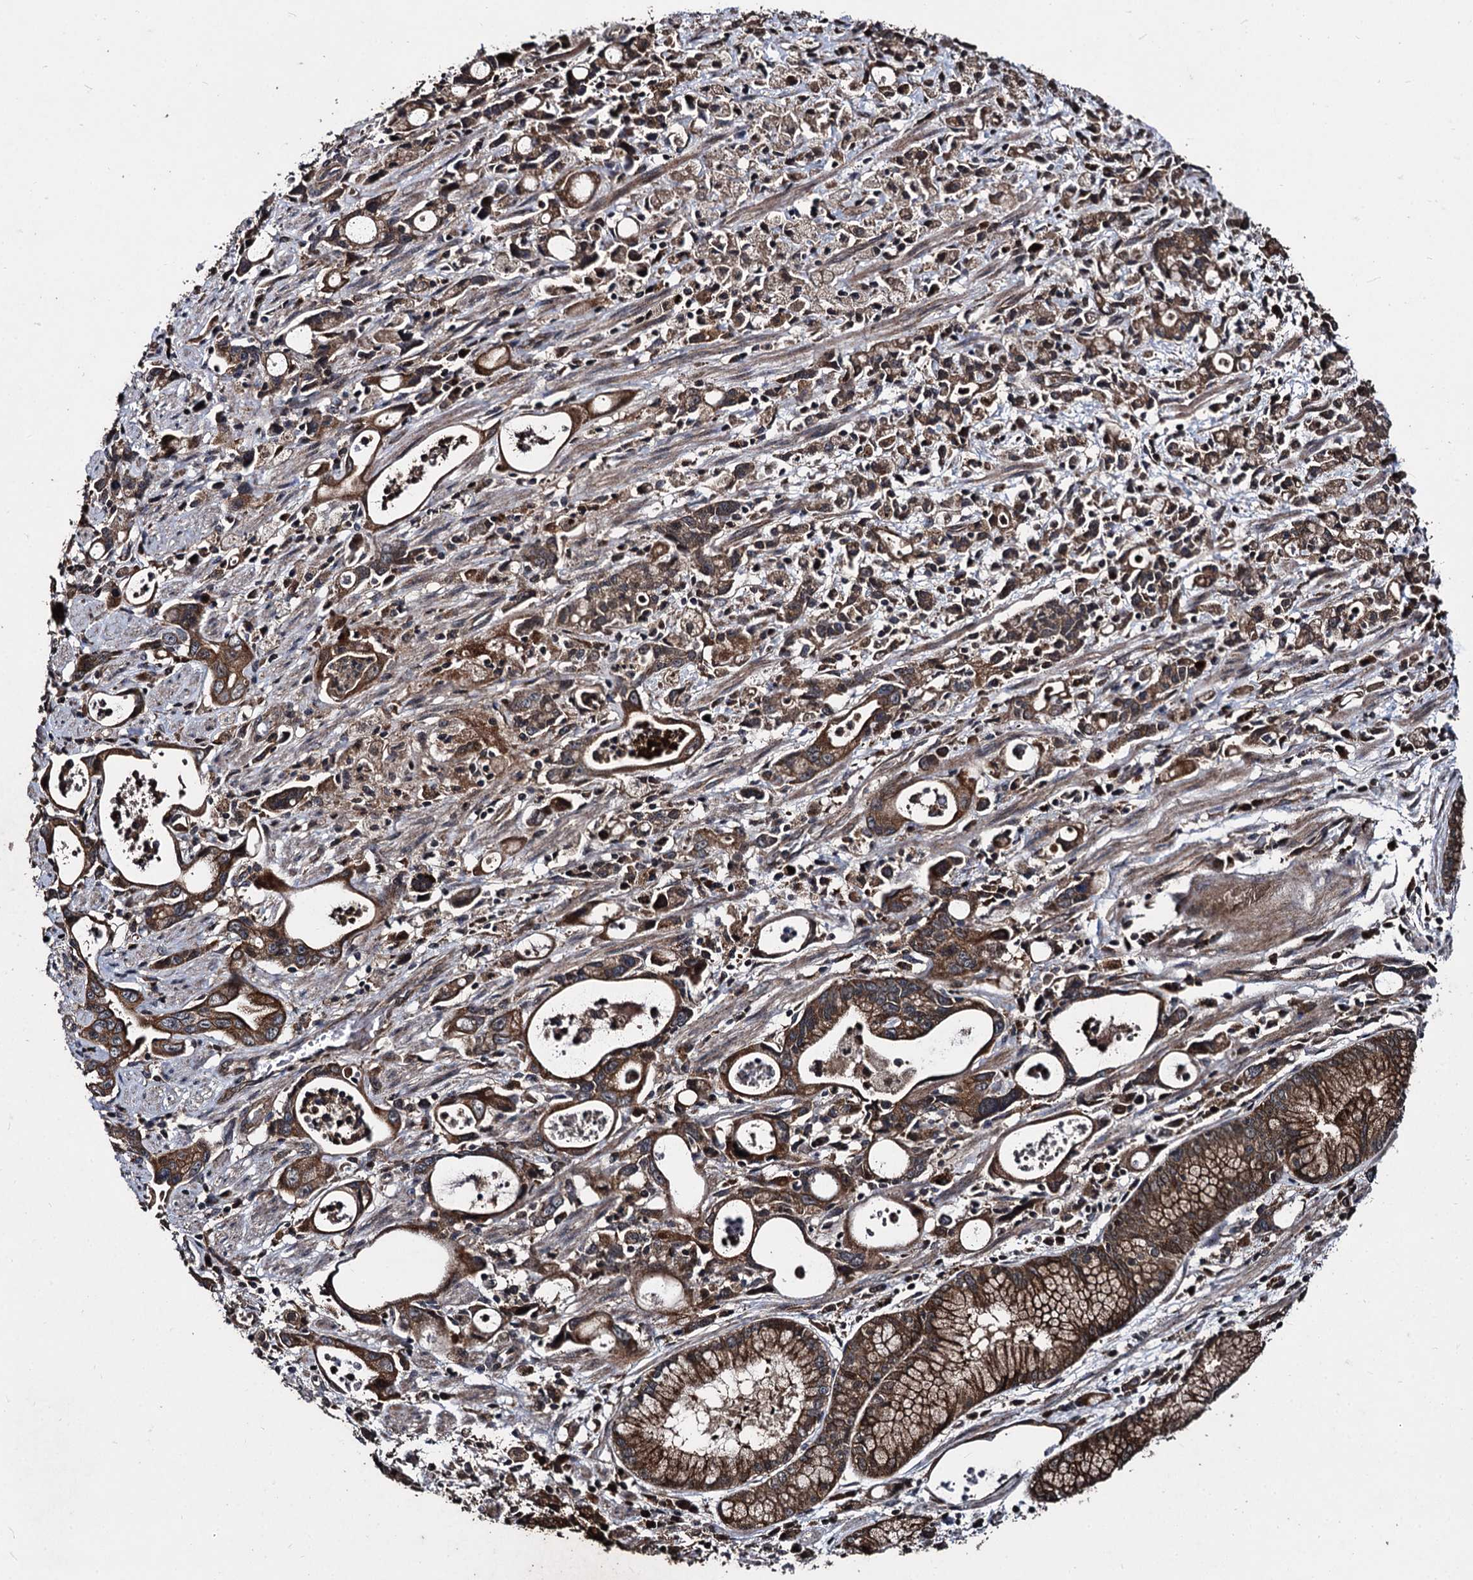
{"staining": {"intensity": "moderate", "quantity": ">75%", "location": "cytoplasmic/membranous"}, "tissue": "stomach cancer", "cell_type": "Tumor cells", "image_type": "cancer", "snomed": [{"axis": "morphology", "description": "Adenocarcinoma, NOS"}, {"axis": "topography", "description": "Stomach, lower"}], "caption": "Human adenocarcinoma (stomach) stained with a brown dye exhibits moderate cytoplasmic/membranous positive expression in approximately >75% of tumor cells.", "gene": "BCL2L2", "patient": {"sex": "female", "age": 43}}